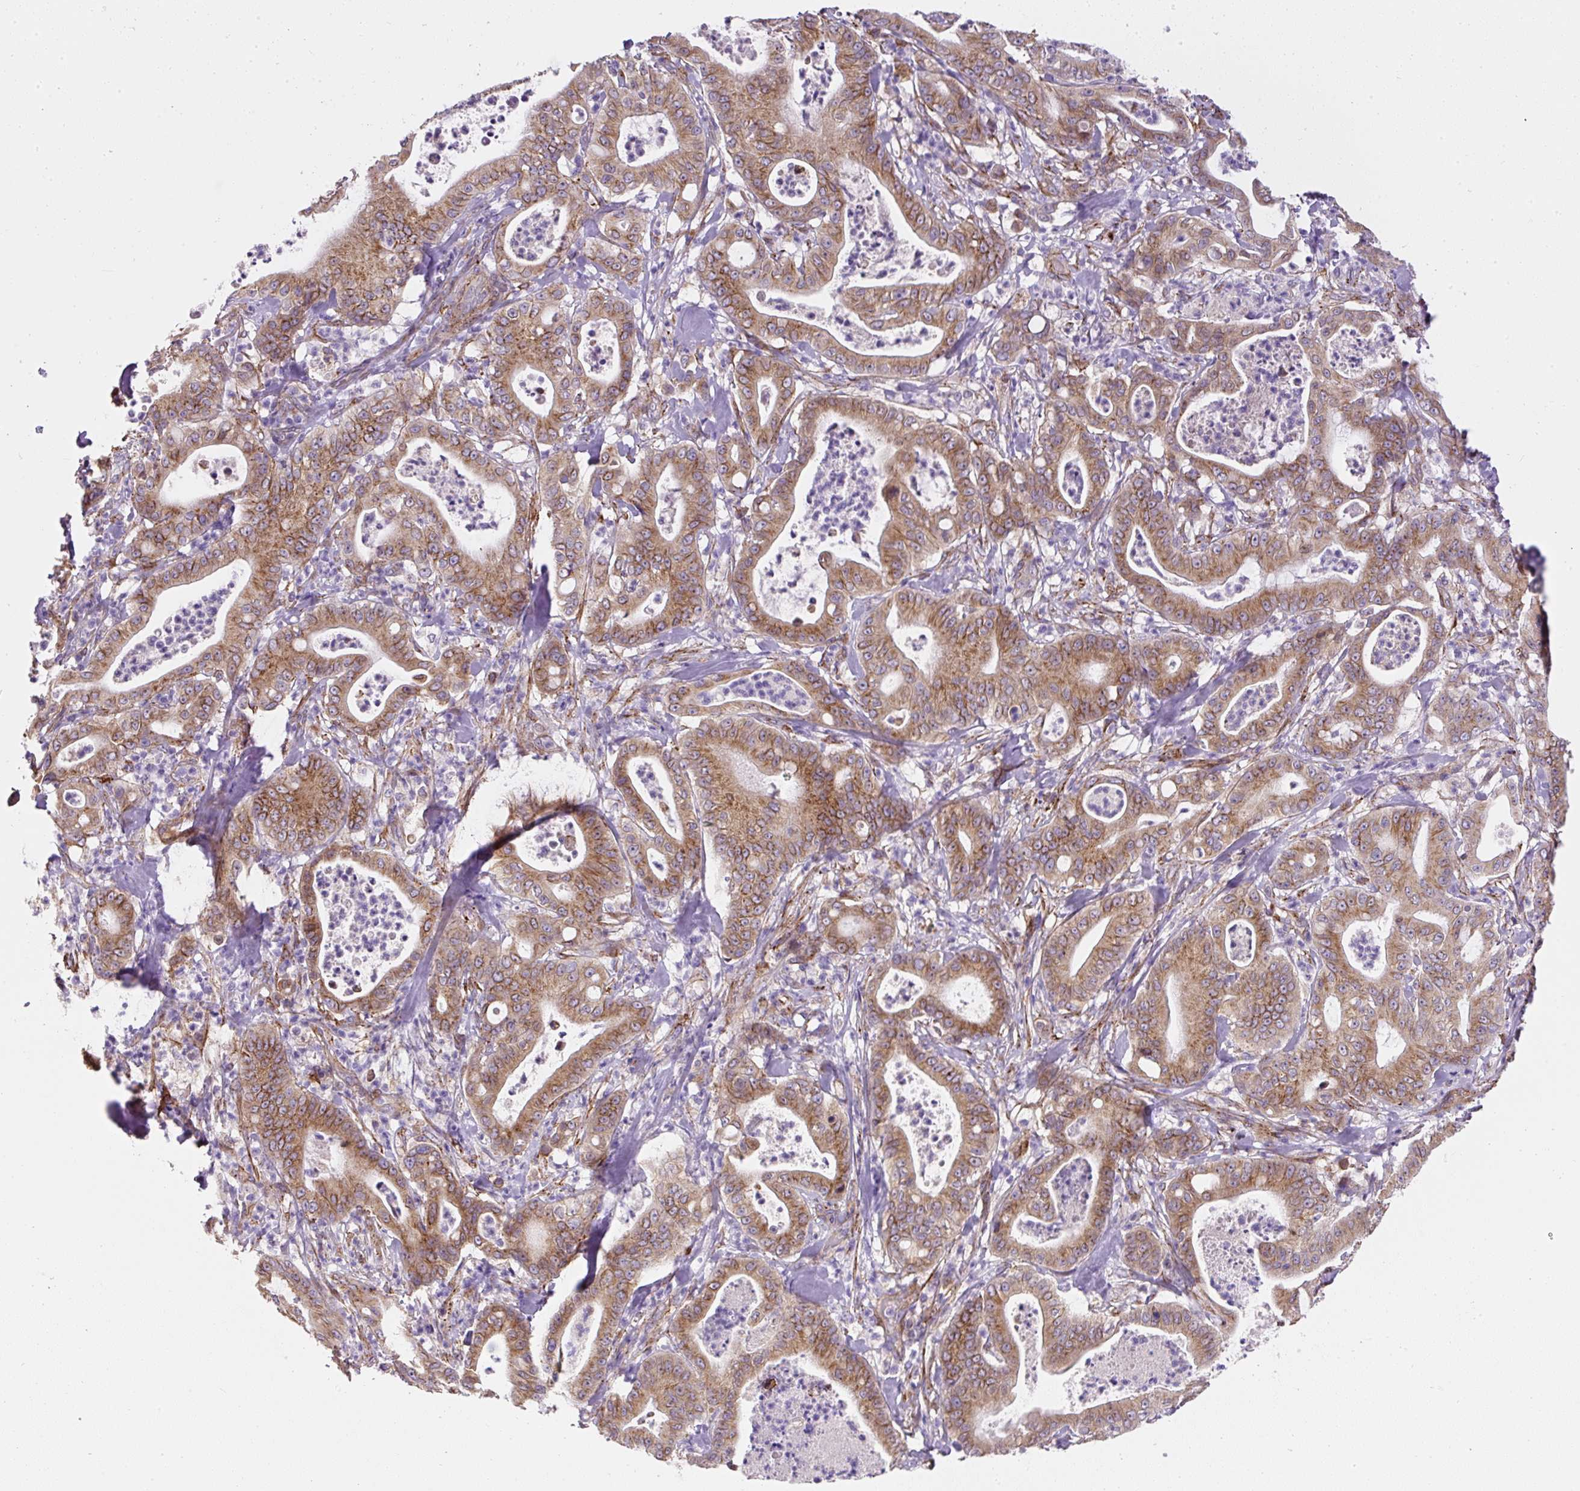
{"staining": {"intensity": "moderate", "quantity": ">75%", "location": "cytoplasmic/membranous"}, "tissue": "pancreatic cancer", "cell_type": "Tumor cells", "image_type": "cancer", "snomed": [{"axis": "morphology", "description": "Adenocarcinoma, NOS"}, {"axis": "topography", "description": "Pancreas"}], "caption": "Approximately >75% of tumor cells in human adenocarcinoma (pancreatic) show moderate cytoplasmic/membranous protein positivity as visualized by brown immunohistochemical staining.", "gene": "RNF170", "patient": {"sex": "male", "age": 71}}